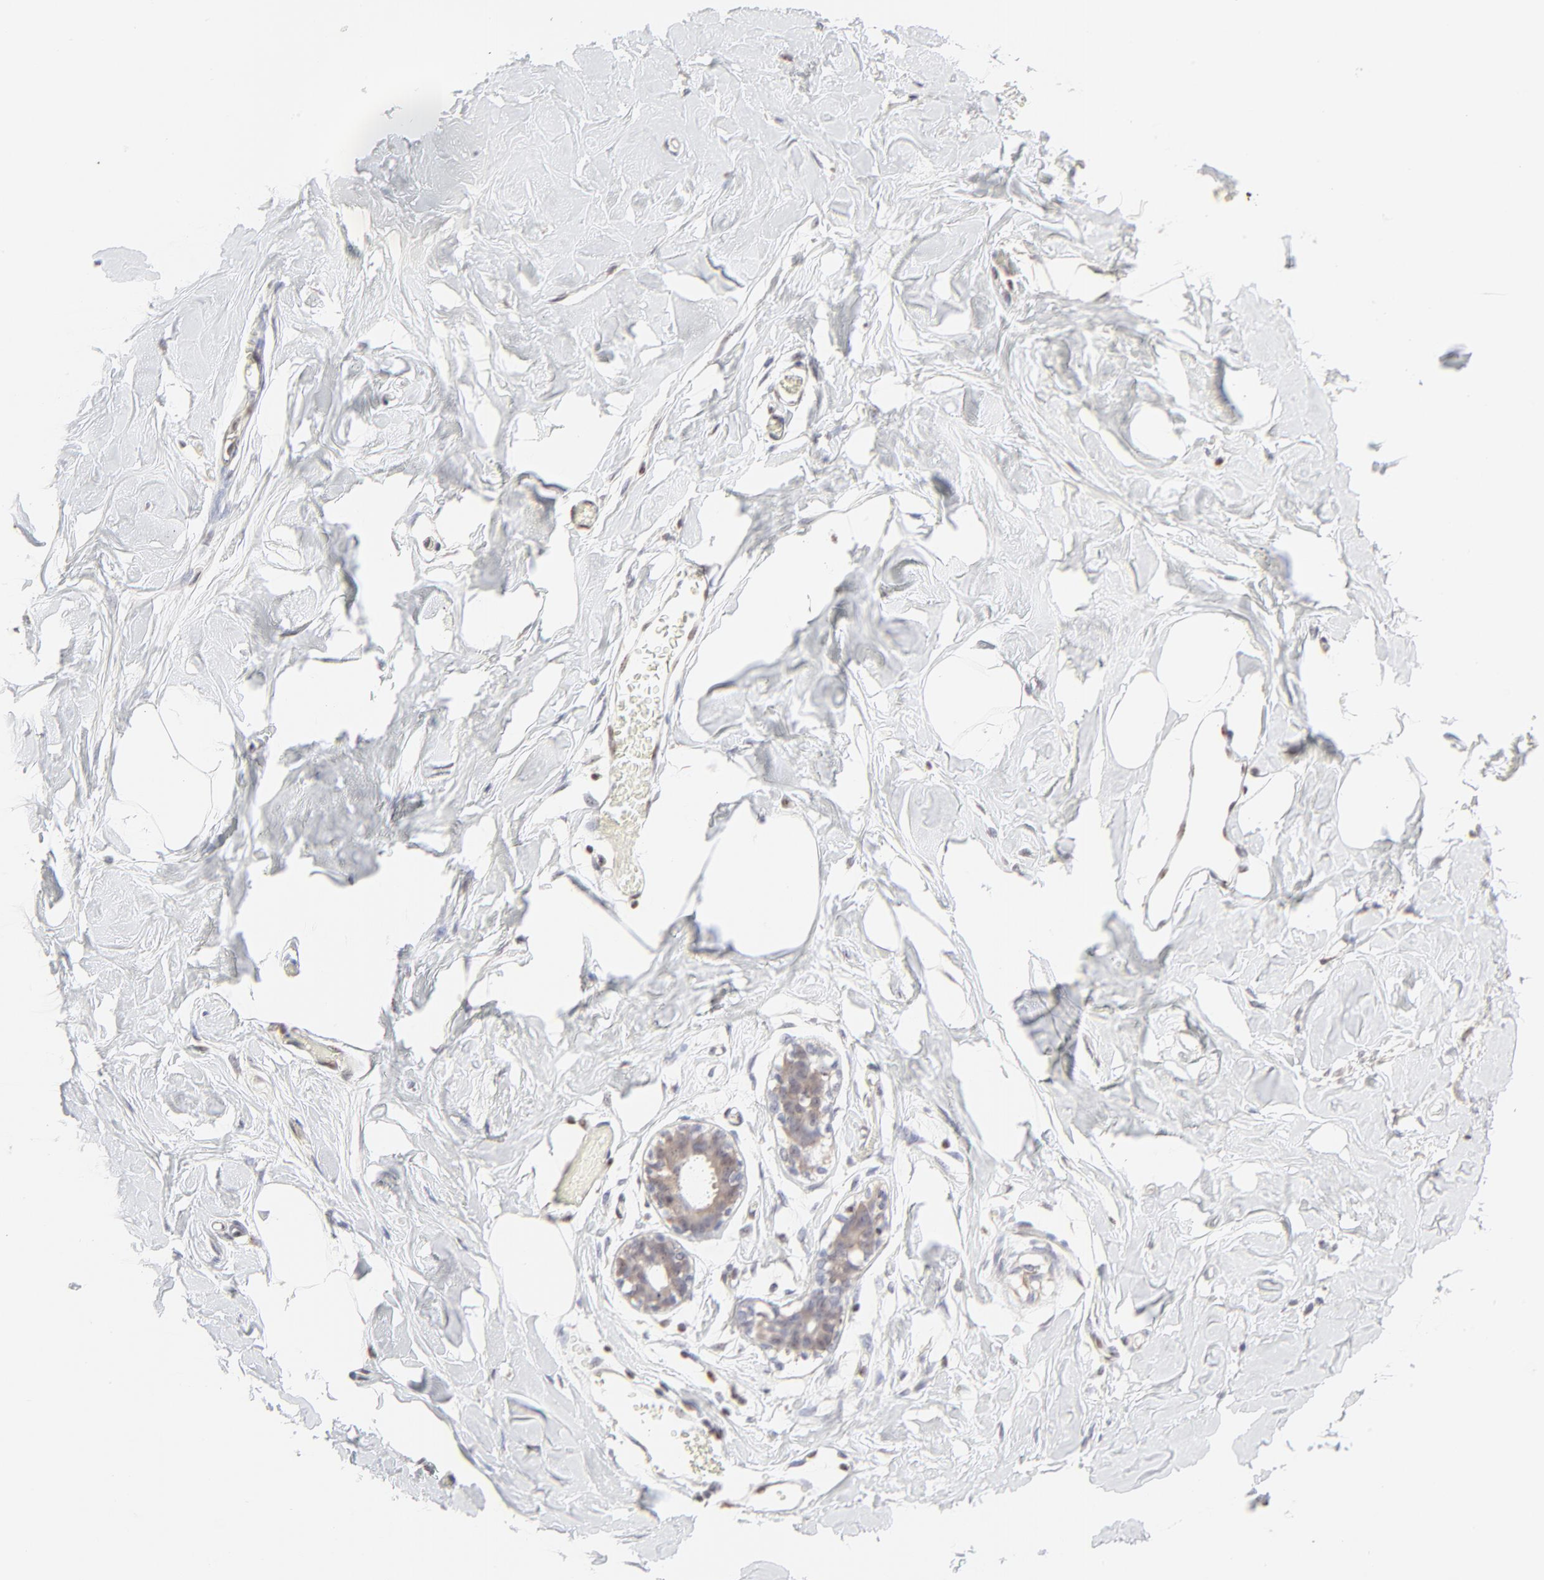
{"staining": {"intensity": "negative", "quantity": "none", "location": "none"}, "tissue": "breast", "cell_type": "Adipocytes", "image_type": "normal", "snomed": [{"axis": "morphology", "description": "Normal tissue, NOS"}, {"axis": "topography", "description": "Breast"}, {"axis": "topography", "description": "Adipose tissue"}], "caption": "Immunohistochemical staining of benign breast displays no significant positivity in adipocytes.", "gene": "NFIL3", "patient": {"sex": "female", "age": 25}}